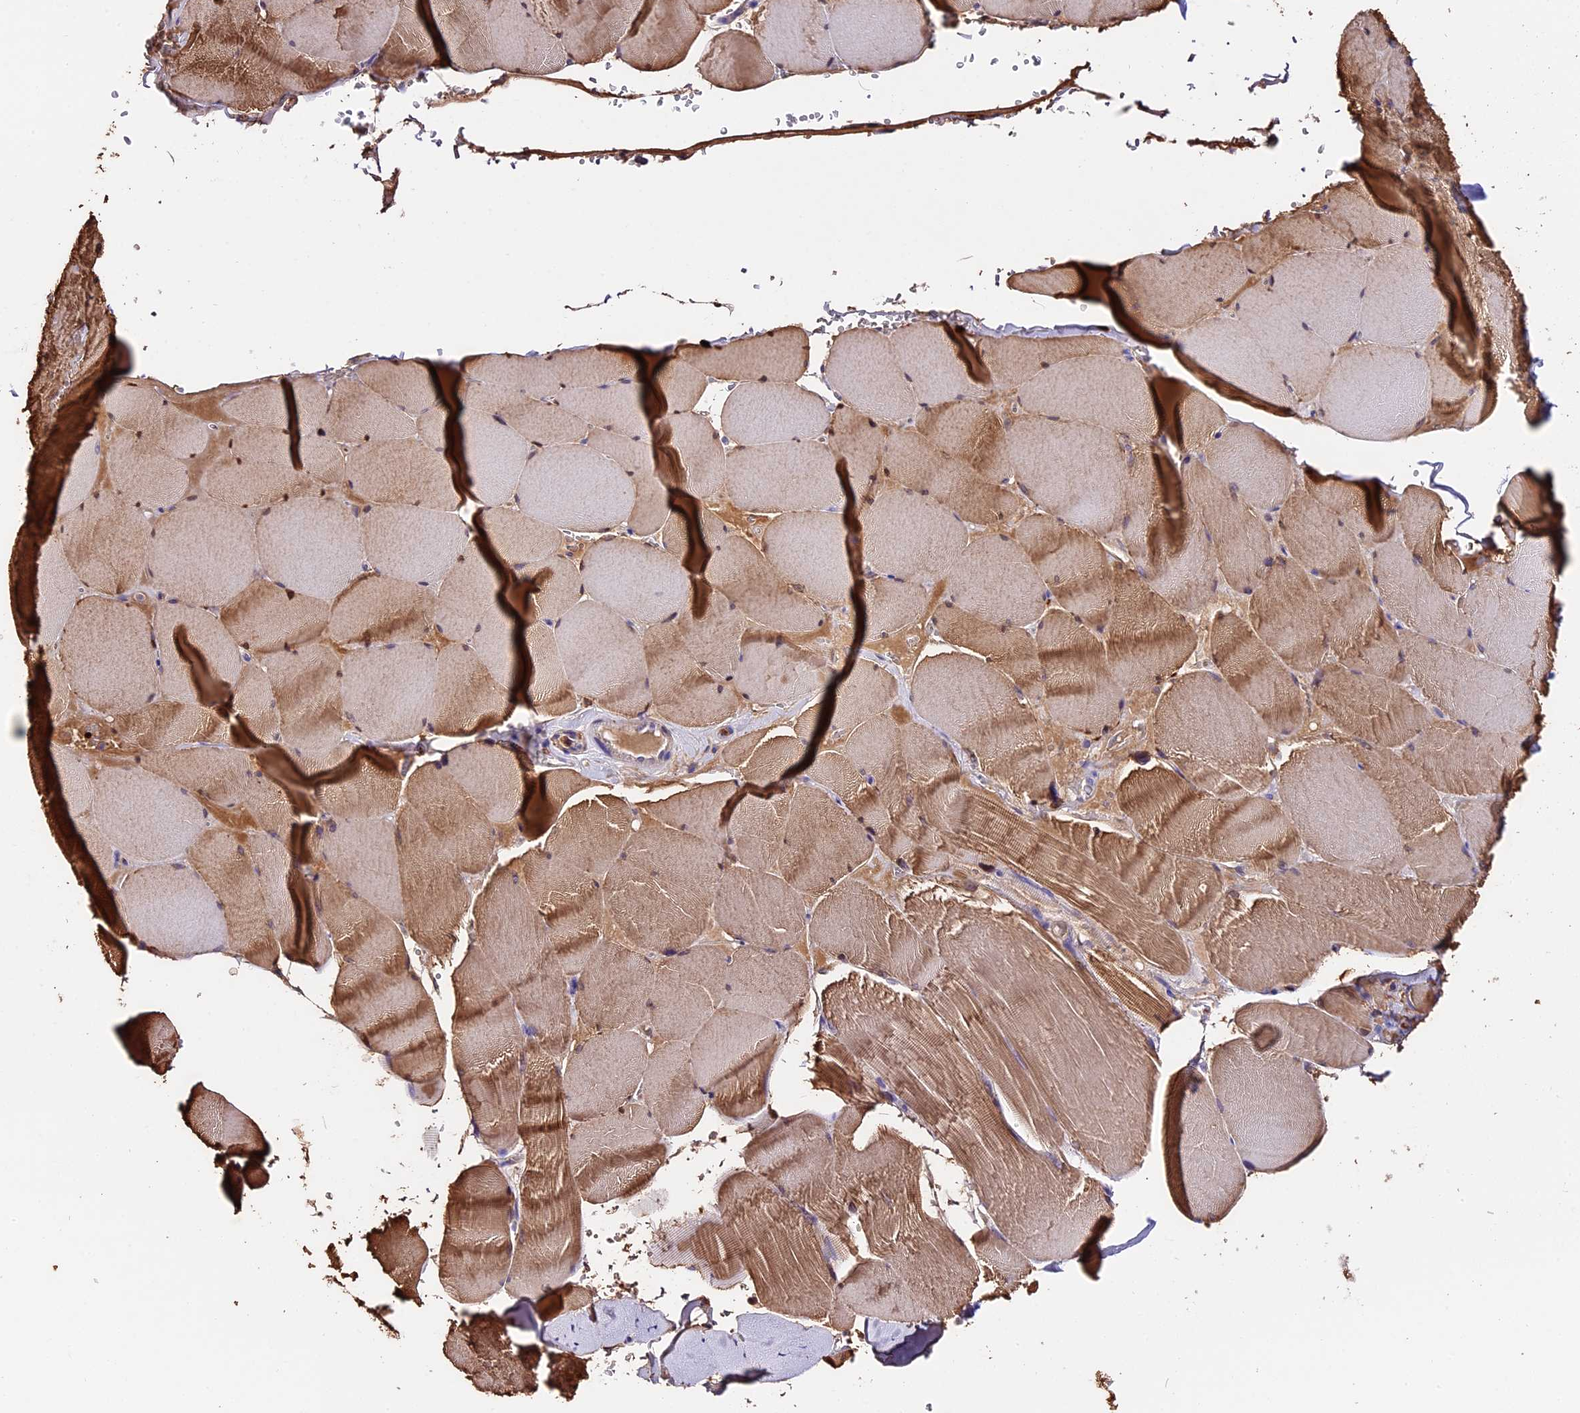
{"staining": {"intensity": "moderate", "quantity": "25%-75%", "location": "cytoplasmic/membranous,nuclear"}, "tissue": "skeletal muscle", "cell_type": "Myocytes", "image_type": "normal", "snomed": [{"axis": "morphology", "description": "Normal tissue, NOS"}, {"axis": "topography", "description": "Skeletal muscle"}, {"axis": "topography", "description": "Head-Neck"}], "caption": "A brown stain highlights moderate cytoplasmic/membranous,nuclear expression of a protein in myocytes of normal human skeletal muscle. (brown staining indicates protein expression, while blue staining denotes nuclei).", "gene": "MAP3K7CL", "patient": {"sex": "male", "age": 66}}